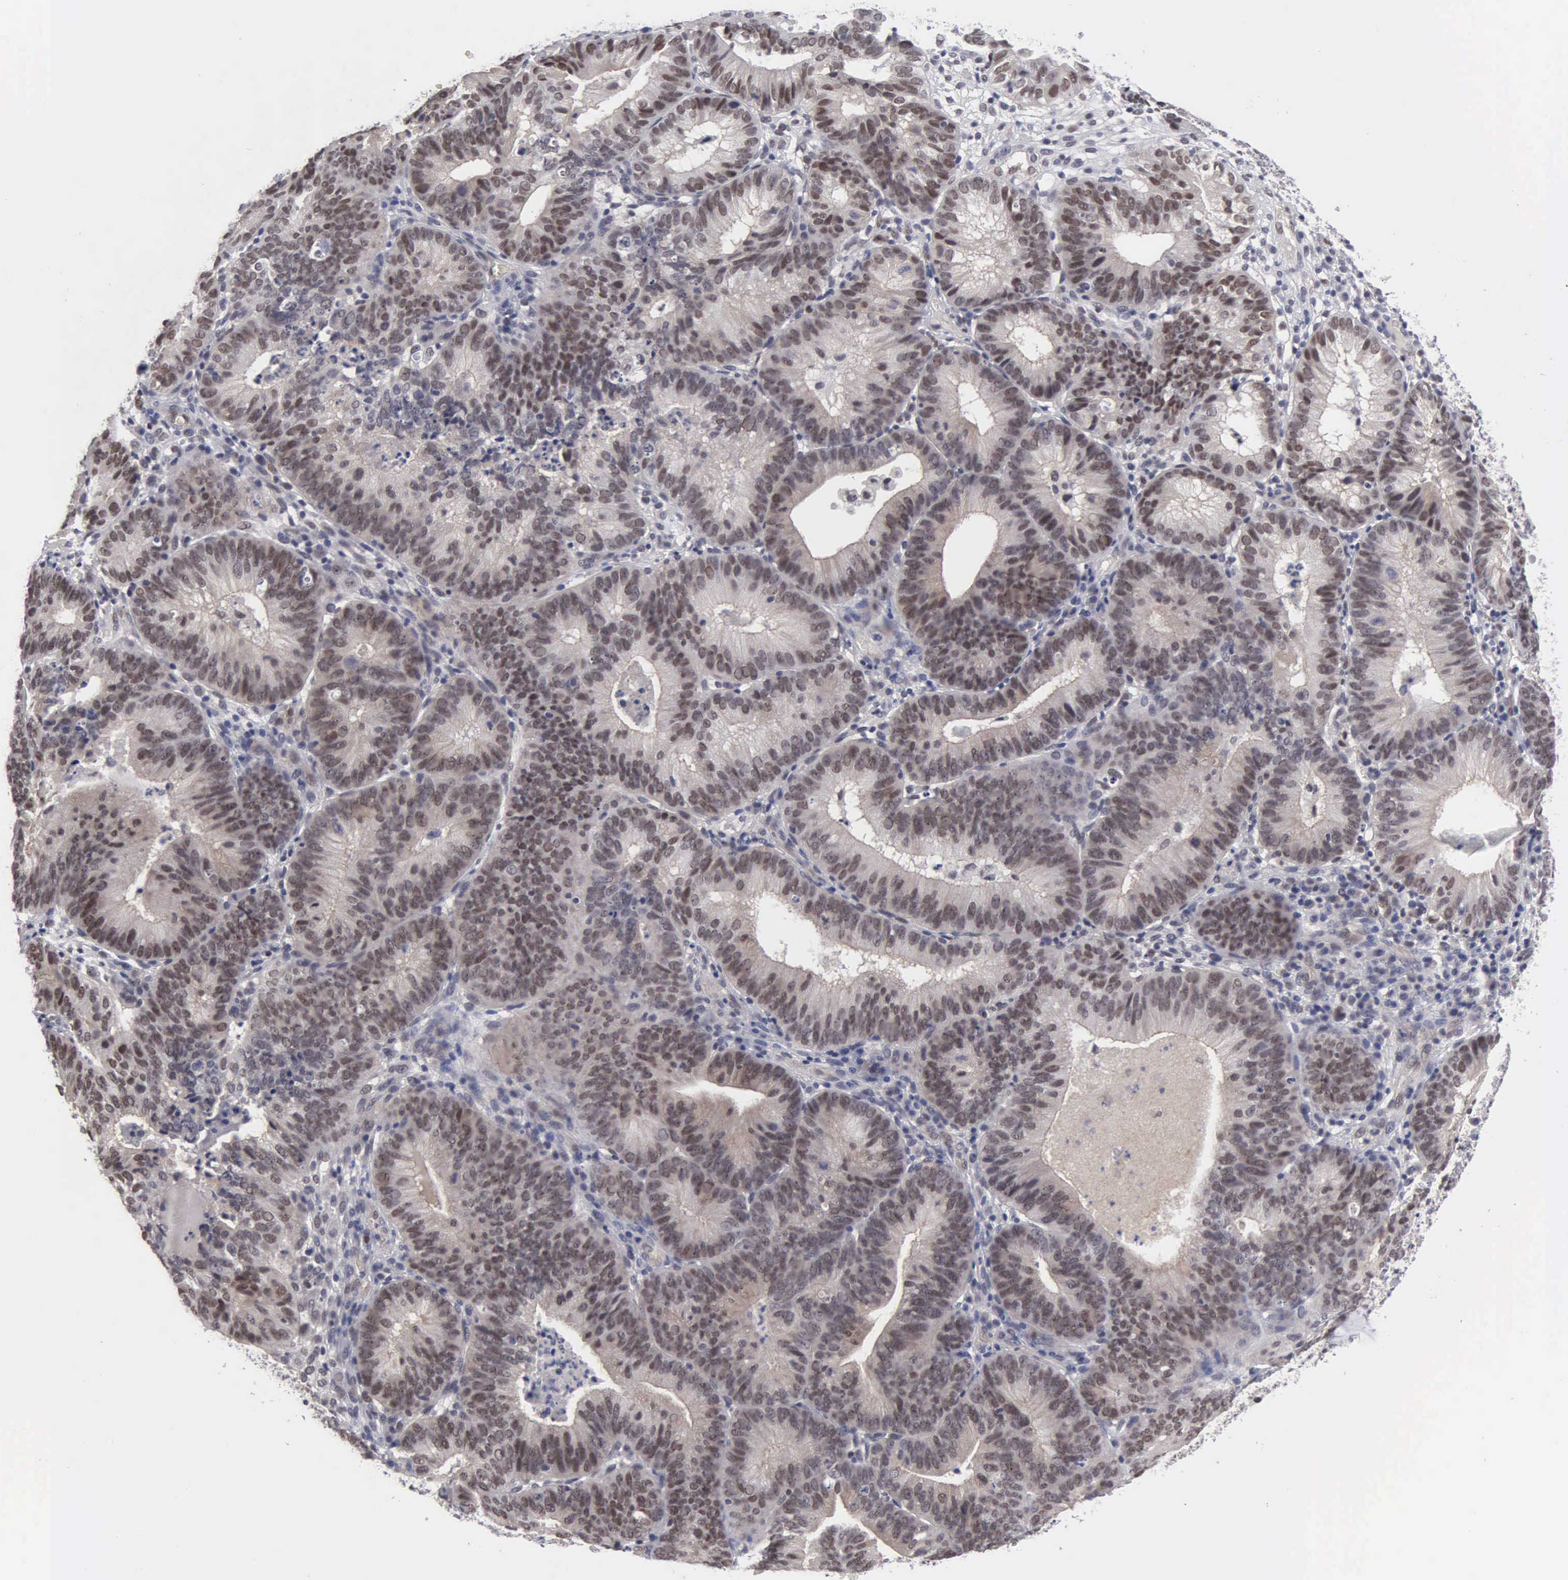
{"staining": {"intensity": "moderate", "quantity": ">75%", "location": "nuclear"}, "tissue": "cervical cancer", "cell_type": "Tumor cells", "image_type": "cancer", "snomed": [{"axis": "morphology", "description": "Adenocarcinoma, NOS"}, {"axis": "topography", "description": "Cervix"}], "caption": "Immunohistochemical staining of human cervical cancer demonstrates medium levels of moderate nuclear protein positivity in approximately >75% of tumor cells. (Stains: DAB (3,3'-diaminobenzidine) in brown, nuclei in blue, Microscopy: brightfield microscopy at high magnification).", "gene": "ZBTB33", "patient": {"sex": "female", "age": 60}}